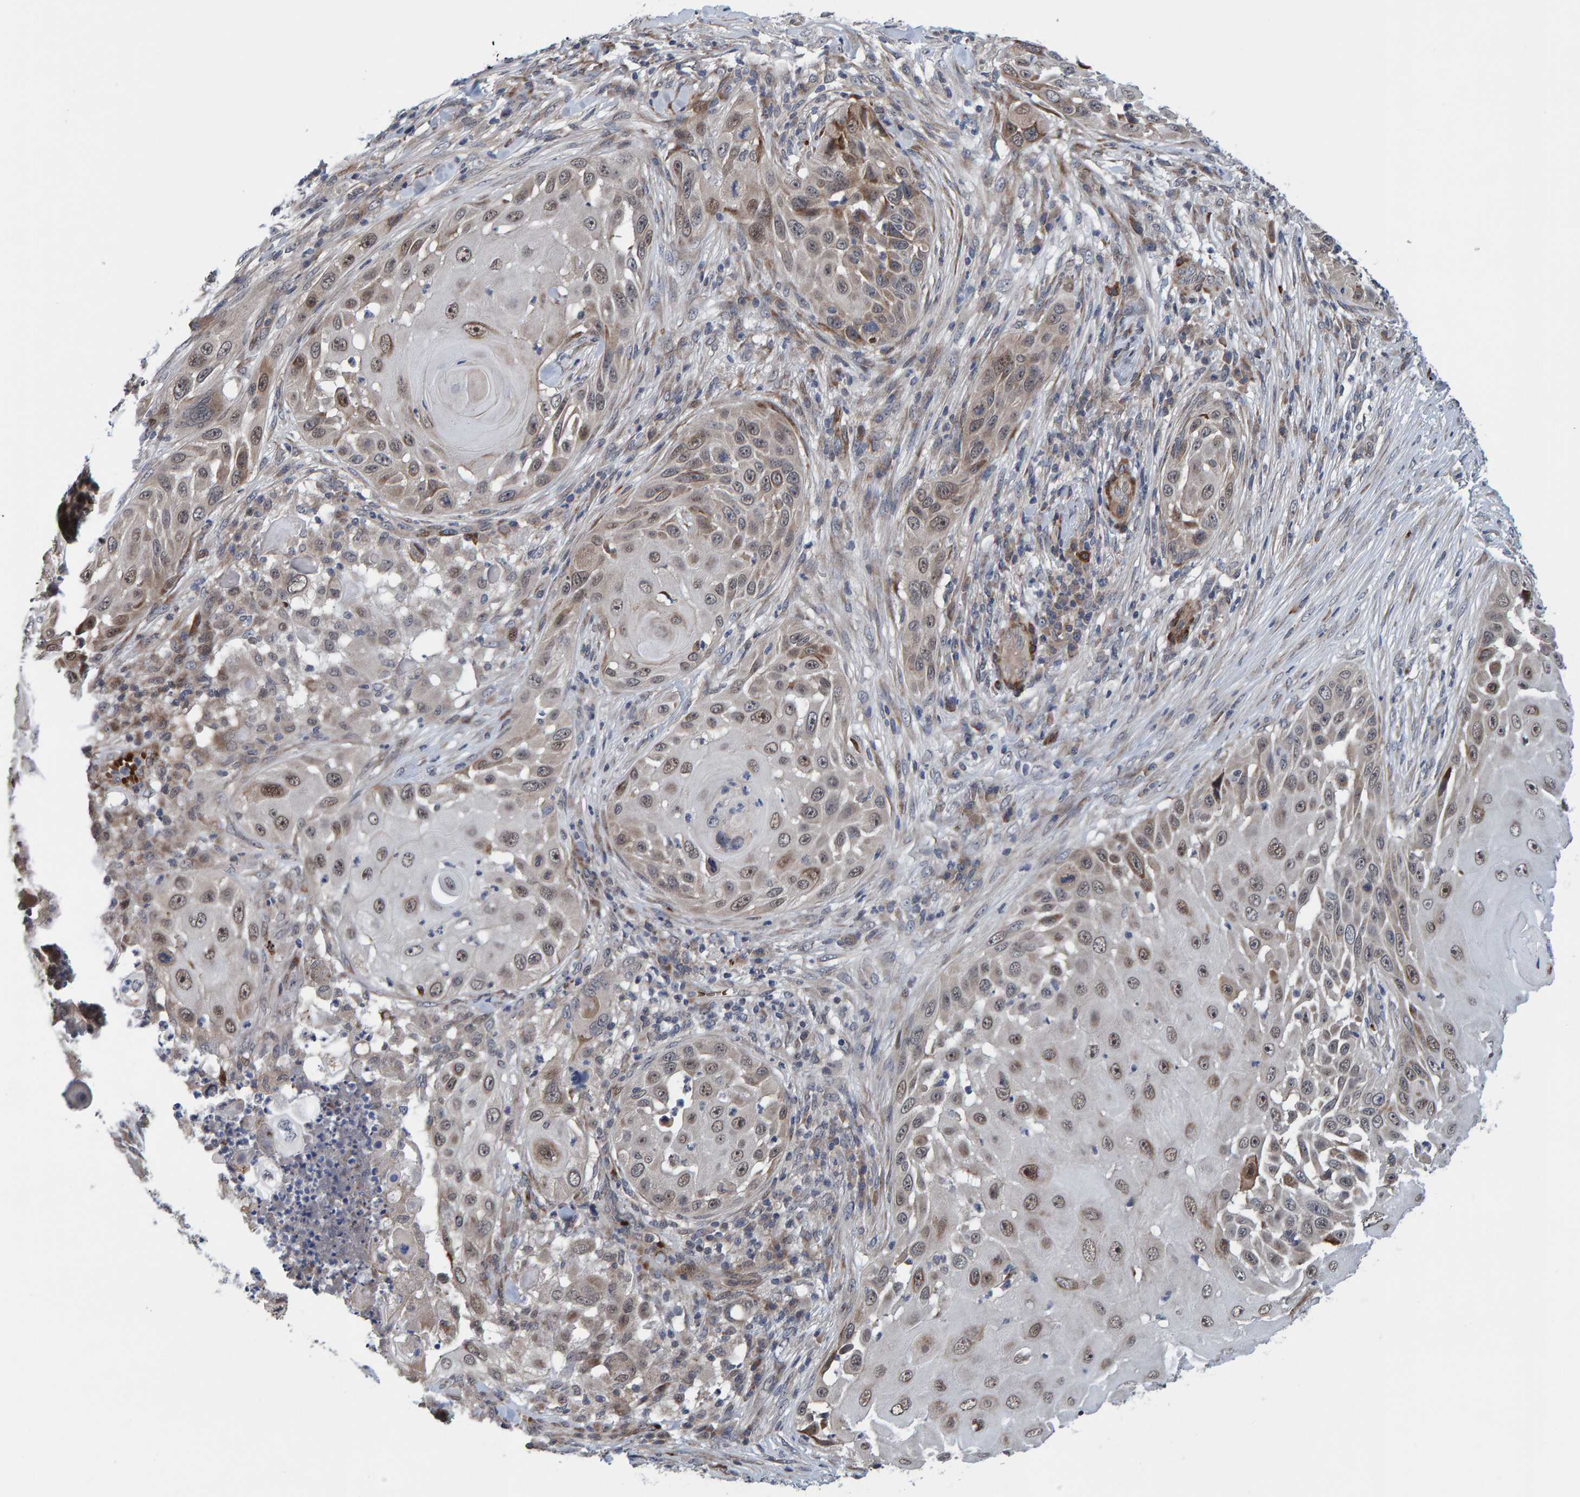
{"staining": {"intensity": "moderate", "quantity": "25%-75%", "location": "cytoplasmic/membranous,nuclear"}, "tissue": "skin cancer", "cell_type": "Tumor cells", "image_type": "cancer", "snomed": [{"axis": "morphology", "description": "Squamous cell carcinoma, NOS"}, {"axis": "topography", "description": "Skin"}], "caption": "DAB immunohistochemical staining of skin cancer (squamous cell carcinoma) reveals moderate cytoplasmic/membranous and nuclear protein positivity in approximately 25%-75% of tumor cells.", "gene": "MFSD6L", "patient": {"sex": "female", "age": 44}}